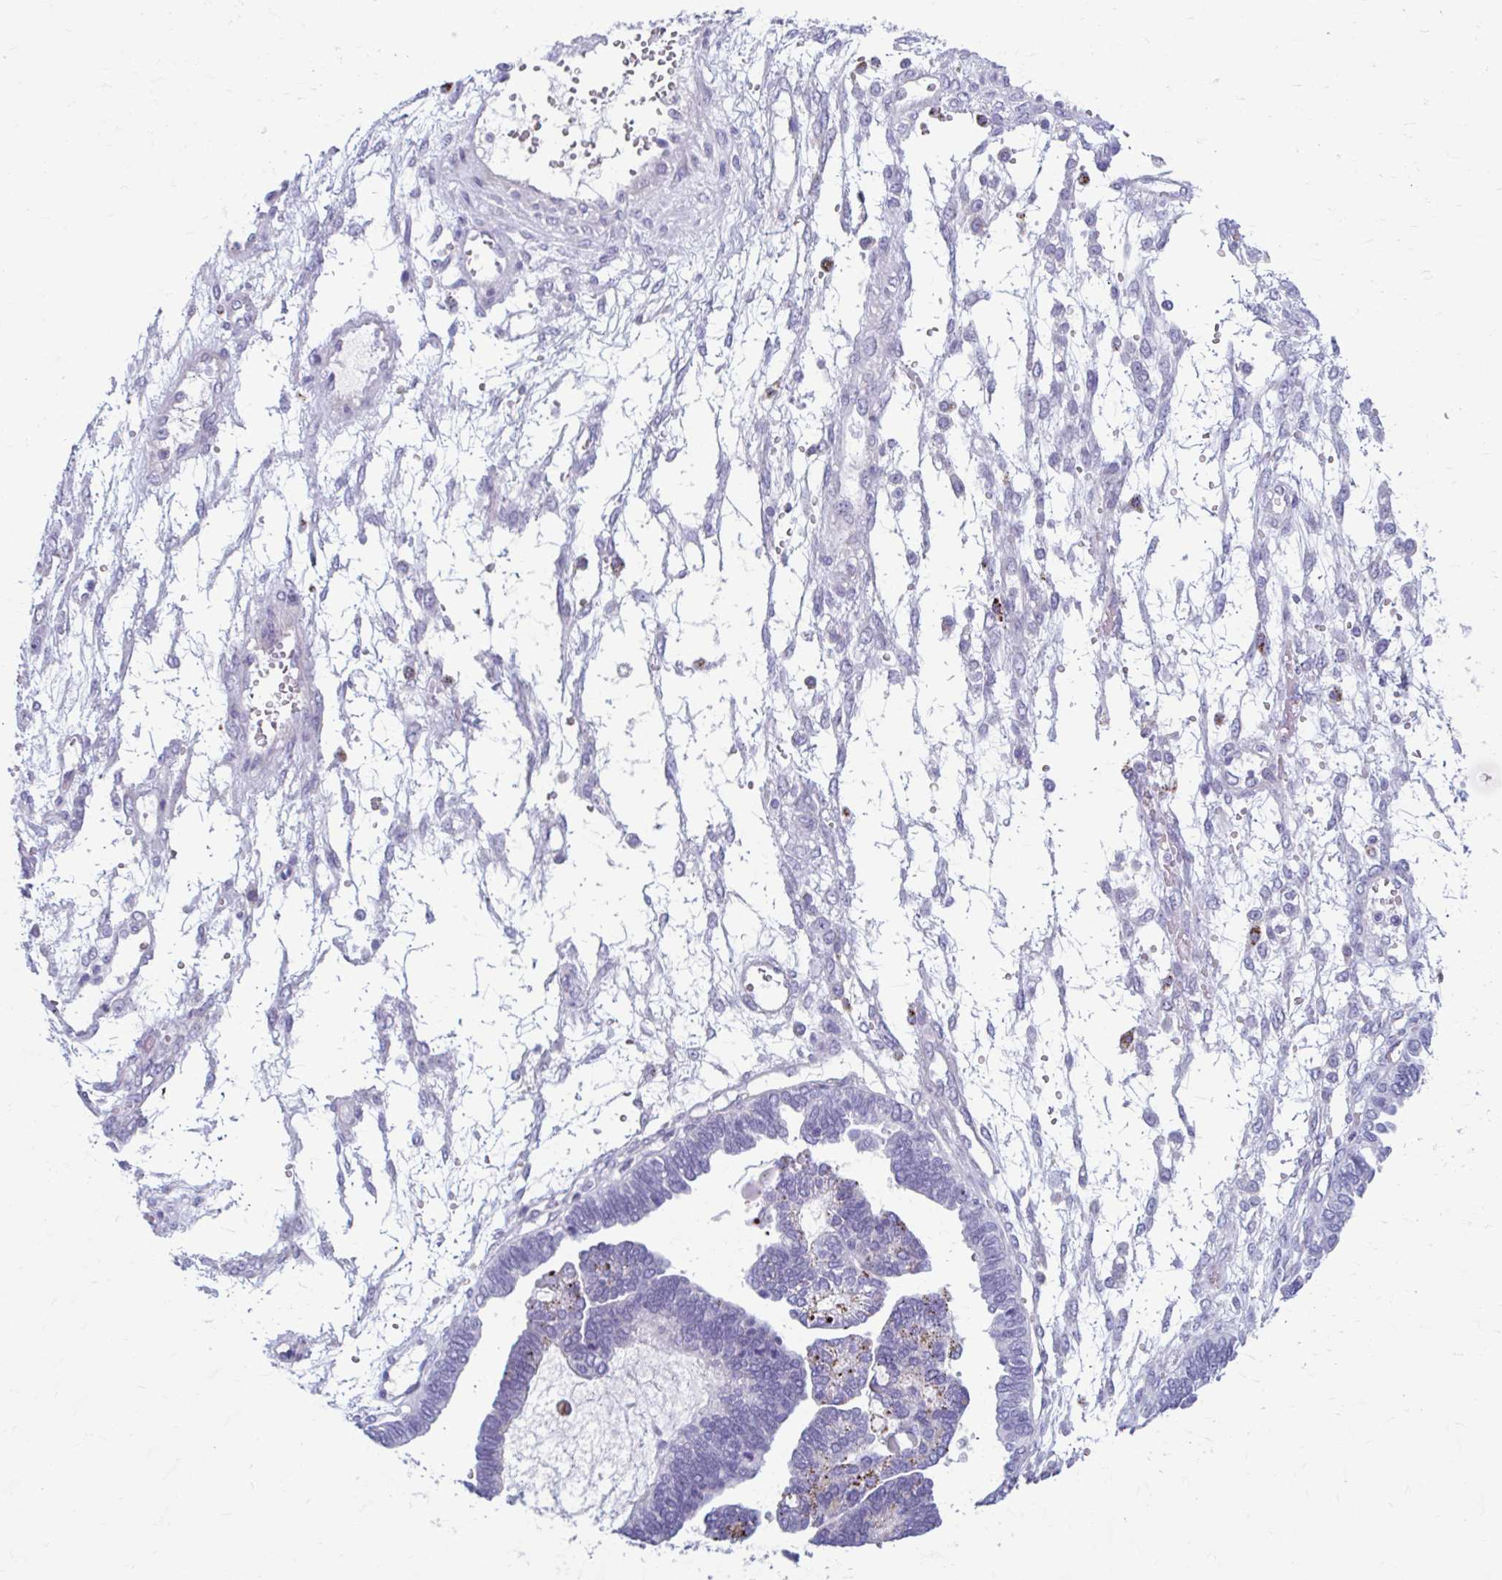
{"staining": {"intensity": "moderate", "quantity": "<25%", "location": "cytoplasmic/membranous"}, "tissue": "ovarian cancer", "cell_type": "Tumor cells", "image_type": "cancer", "snomed": [{"axis": "morphology", "description": "Cystadenocarcinoma, serous, NOS"}, {"axis": "topography", "description": "Ovary"}], "caption": "Ovarian serous cystadenocarcinoma stained for a protein shows moderate cytoplasmic/membranous positivity in tumor cells. Using DAB (brown) and hematoxylin (blue) stains, captured at high magnification using brightfield microscopy.", "gene": "C12orf71", "patient": {"sex": "female", "age": 51}}